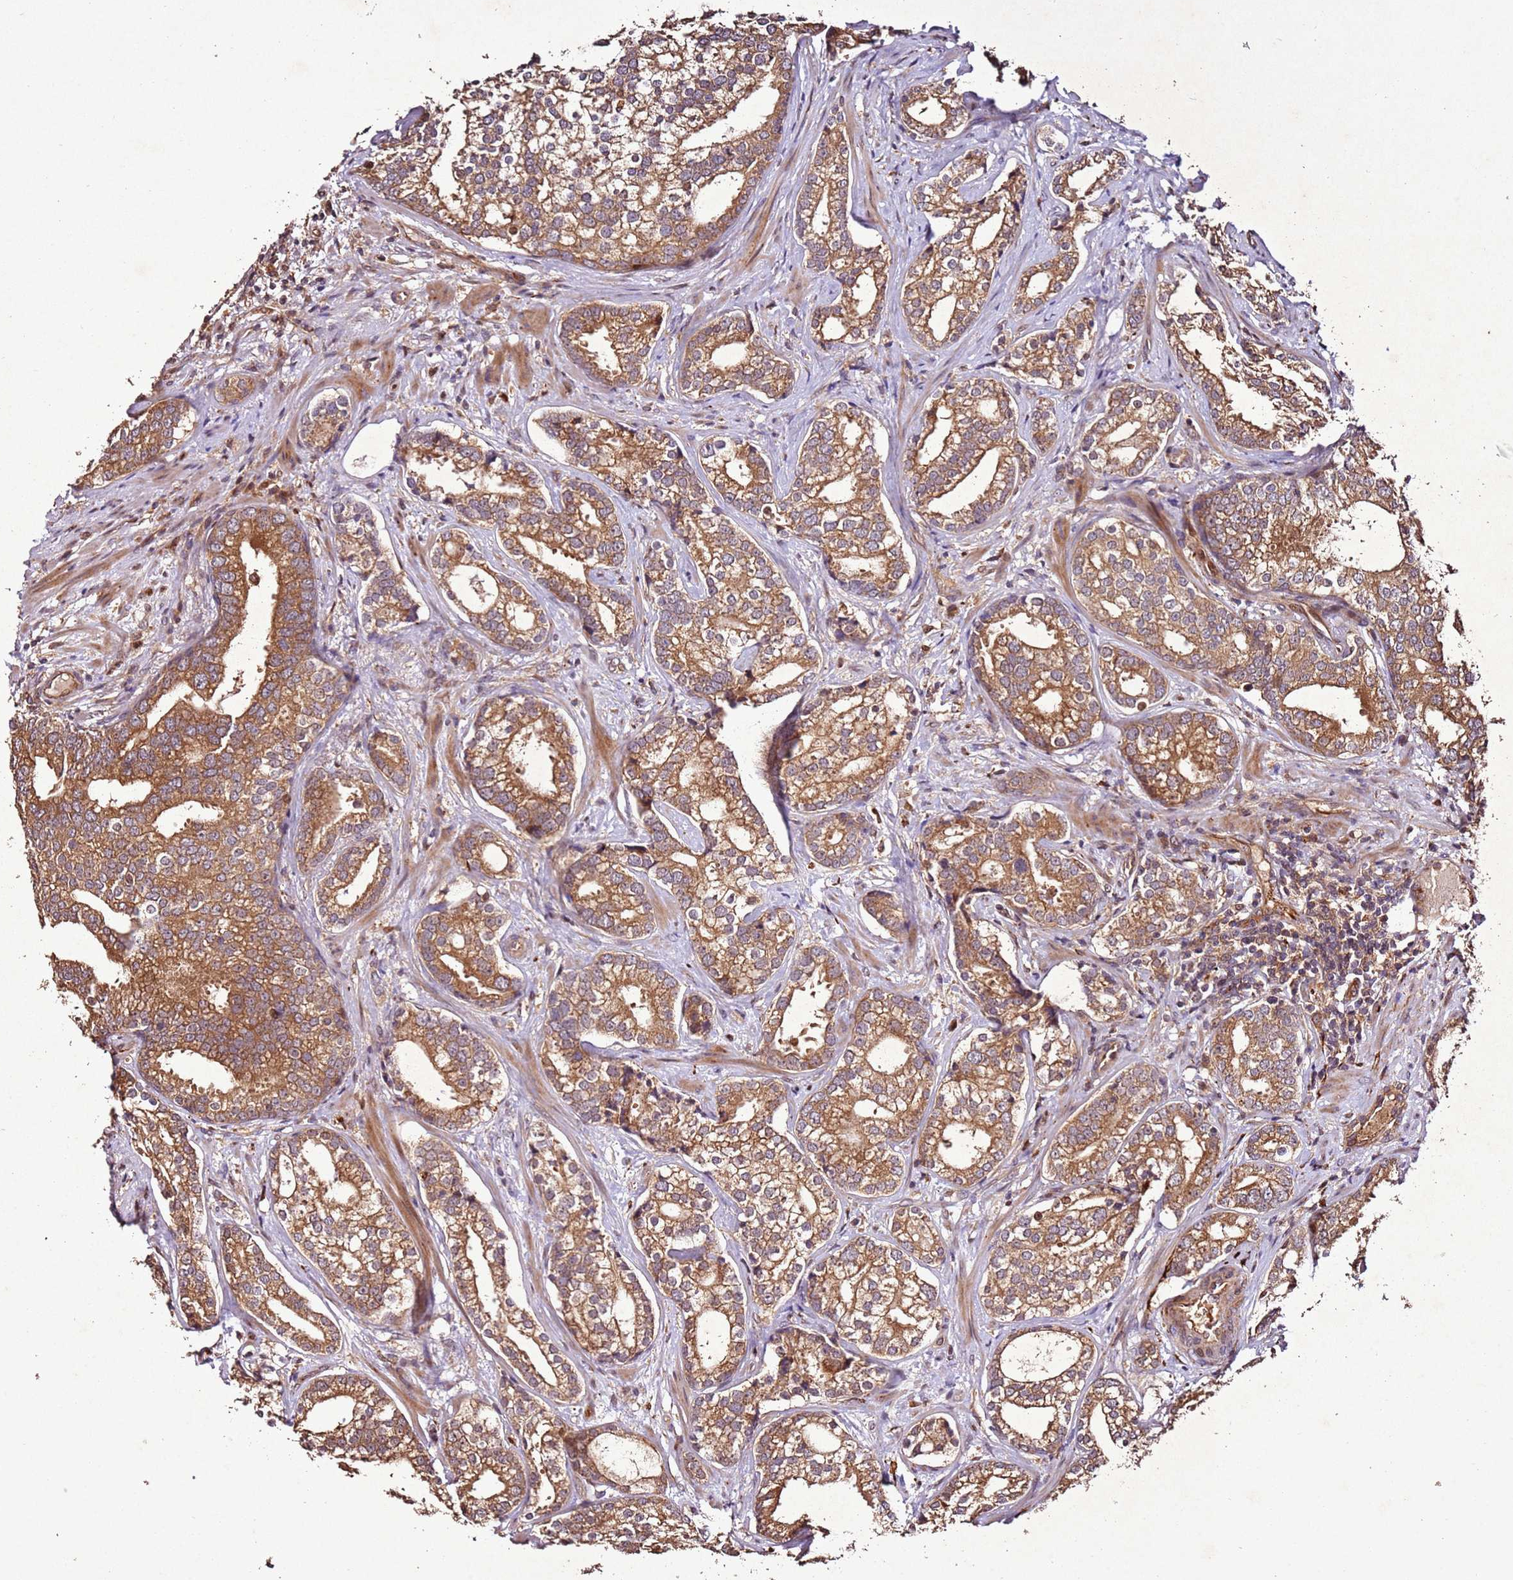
{"staining": {"intensity": "moderate", "quantity": ">75%", "location": "cytoplasmic/membranous"}, "tissue": "prostate cancer", "cell_type": "Tumor cells", "image_type": "cancer", "snomed": [{"axis": "morphology", "description": "Adenocarcinoma, High grade"}, {"axis": "topography", "description": "Prostate"}], "caption": "Protein expression analysis of human prostate adenocarcinoma (high-grade) reveals moderate cytoplasmic/membranous expression in approximately >75% of tumor cells.", "gene": "PTMA", "patient": {"sex": "male", "age": 75}}